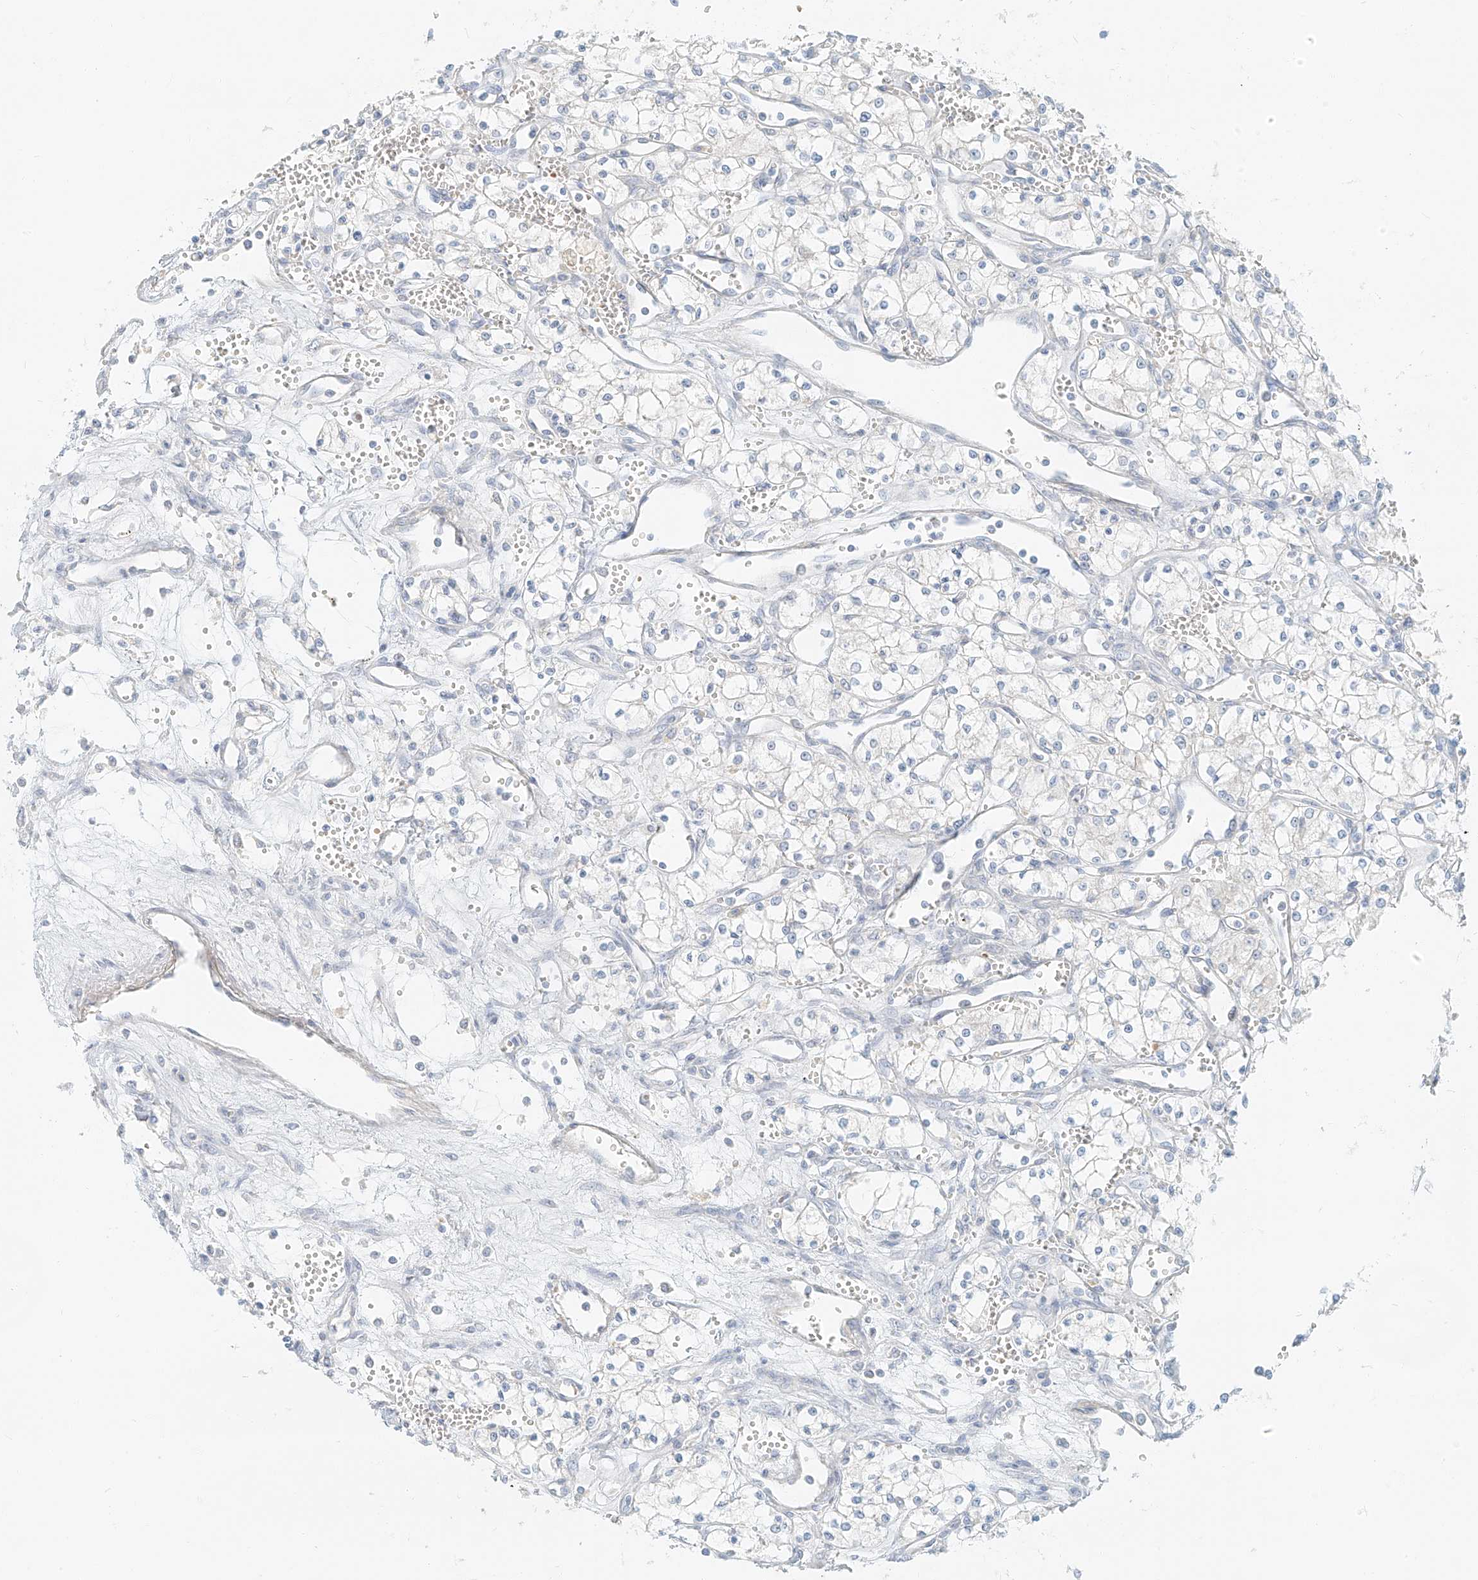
{"staining": {"intensity": "negative", "quantity": "none", "location": "none"}, "tissue": "renal cancer", "cell_type": "Tumor cells", "image_type": "cancer", "snomed": [{"axis": "morphology", "description": "Adenocarcinoma, NOS"}, {"axis": "topography", "description": "Kidney"}], "caption": "An immunohistochemistry (IHC) image of renal adenocarcinoma is shown. There is no staining in tumor cells of renal adenocarcinoma.", "gene": "PGC", "patient": {"sex": "male", "age": 59}}